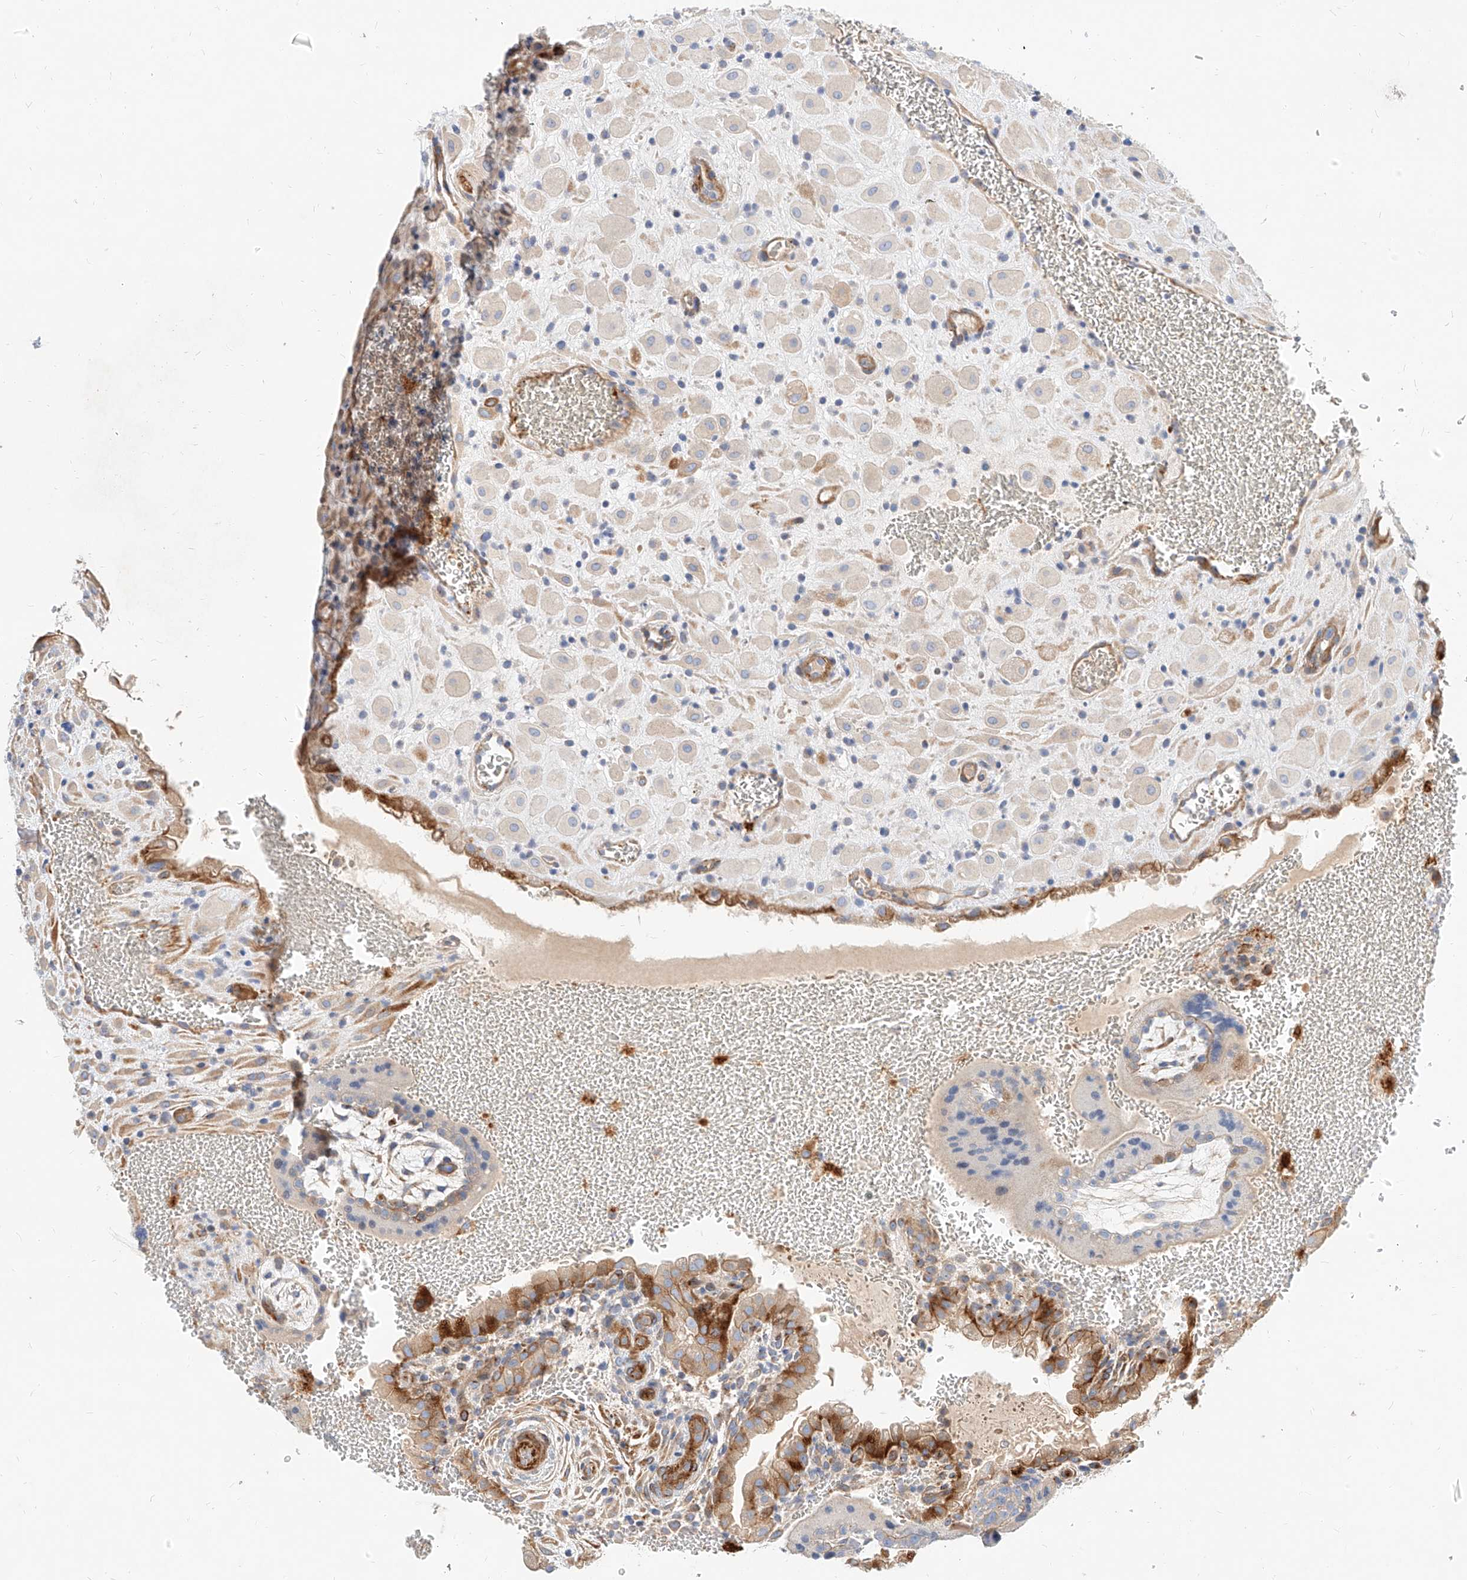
{"staining": {"intensity": "negative", "quantity": "none", "location": "none"}, "tissue": "placenta", "cell_type": "Decidual cells", "image_type": "normal", "snomed": [{"axis": "morphology", "description": "Normal tissue, NOS"}, {"axis": "topography", "description": "Placenta"}], "caption": "Immunohistochemical staining of unremarkable human placenta demonstrates no significant expression in decidual cells. Brightfield microscopy of immunohistochemistry (IHC) stained with DAB (3,3'-diaminobenzidine) (brown) and hematoxylin (blue), captured at high magnification.", "gene": "KCNH5", "patient": {"sex": "female", "age": 35}}